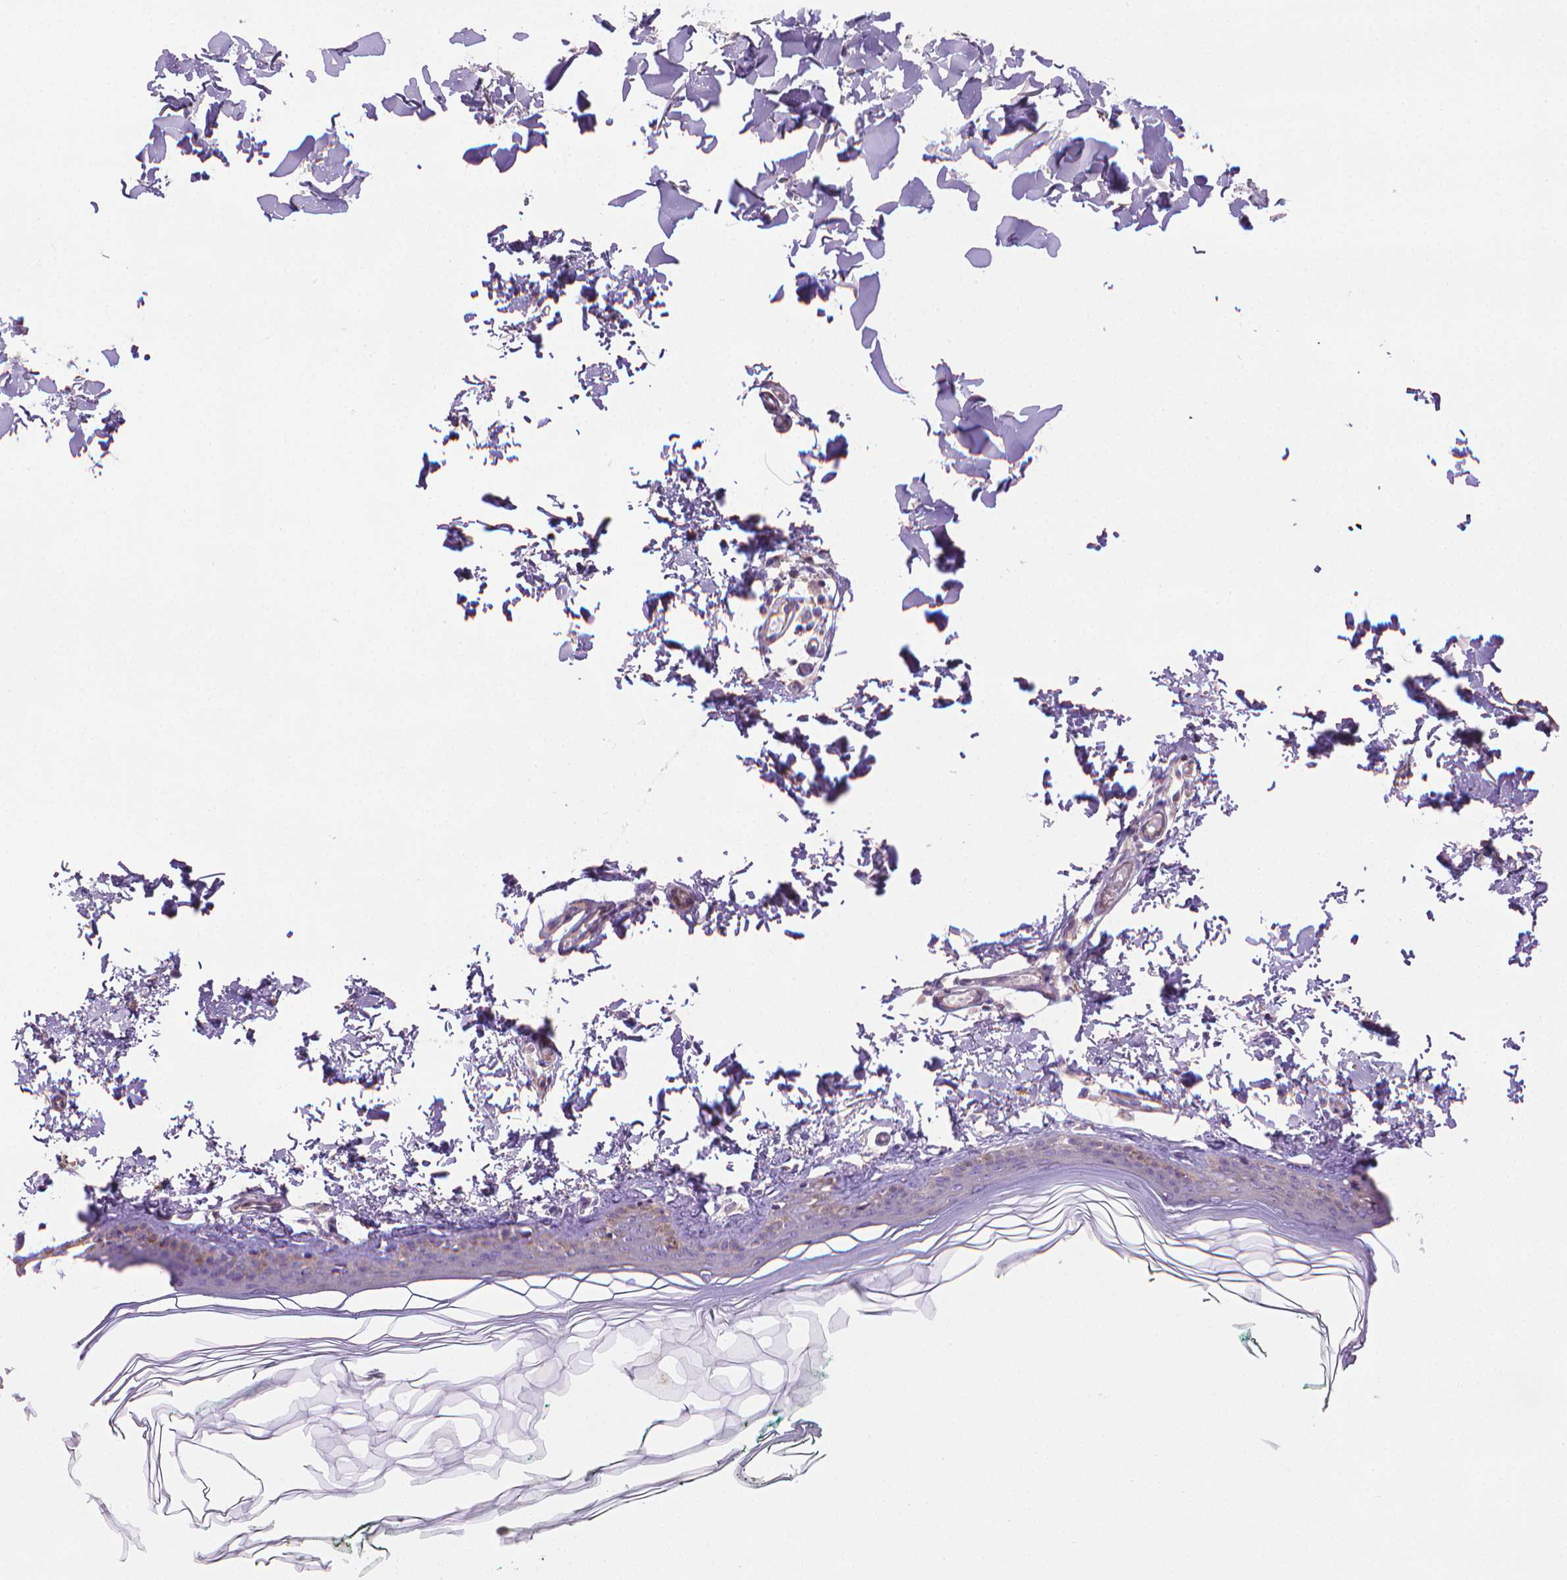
{"staining": {"intensity": "negative", "quantity": "none", "location": "none"}, "tissue": "skin", "cell_type": "Fibroblasts", "image_type": "normal", "snomed": [{"axis": "morphology", "description": "Normal tissue, NOS"}, {"axis": "topography", "description": "Skin"}, {"axis": "topography", "description": "Peripheral nerve tissue"}], "caption": "The immunohistochemistry (IHC) photomicrograph has no significant positivity in fibroblasts of skin. Nuclei are stained in blue.", "gene": "SLC51B", "patient": {"sex": "female", "age": 45}}